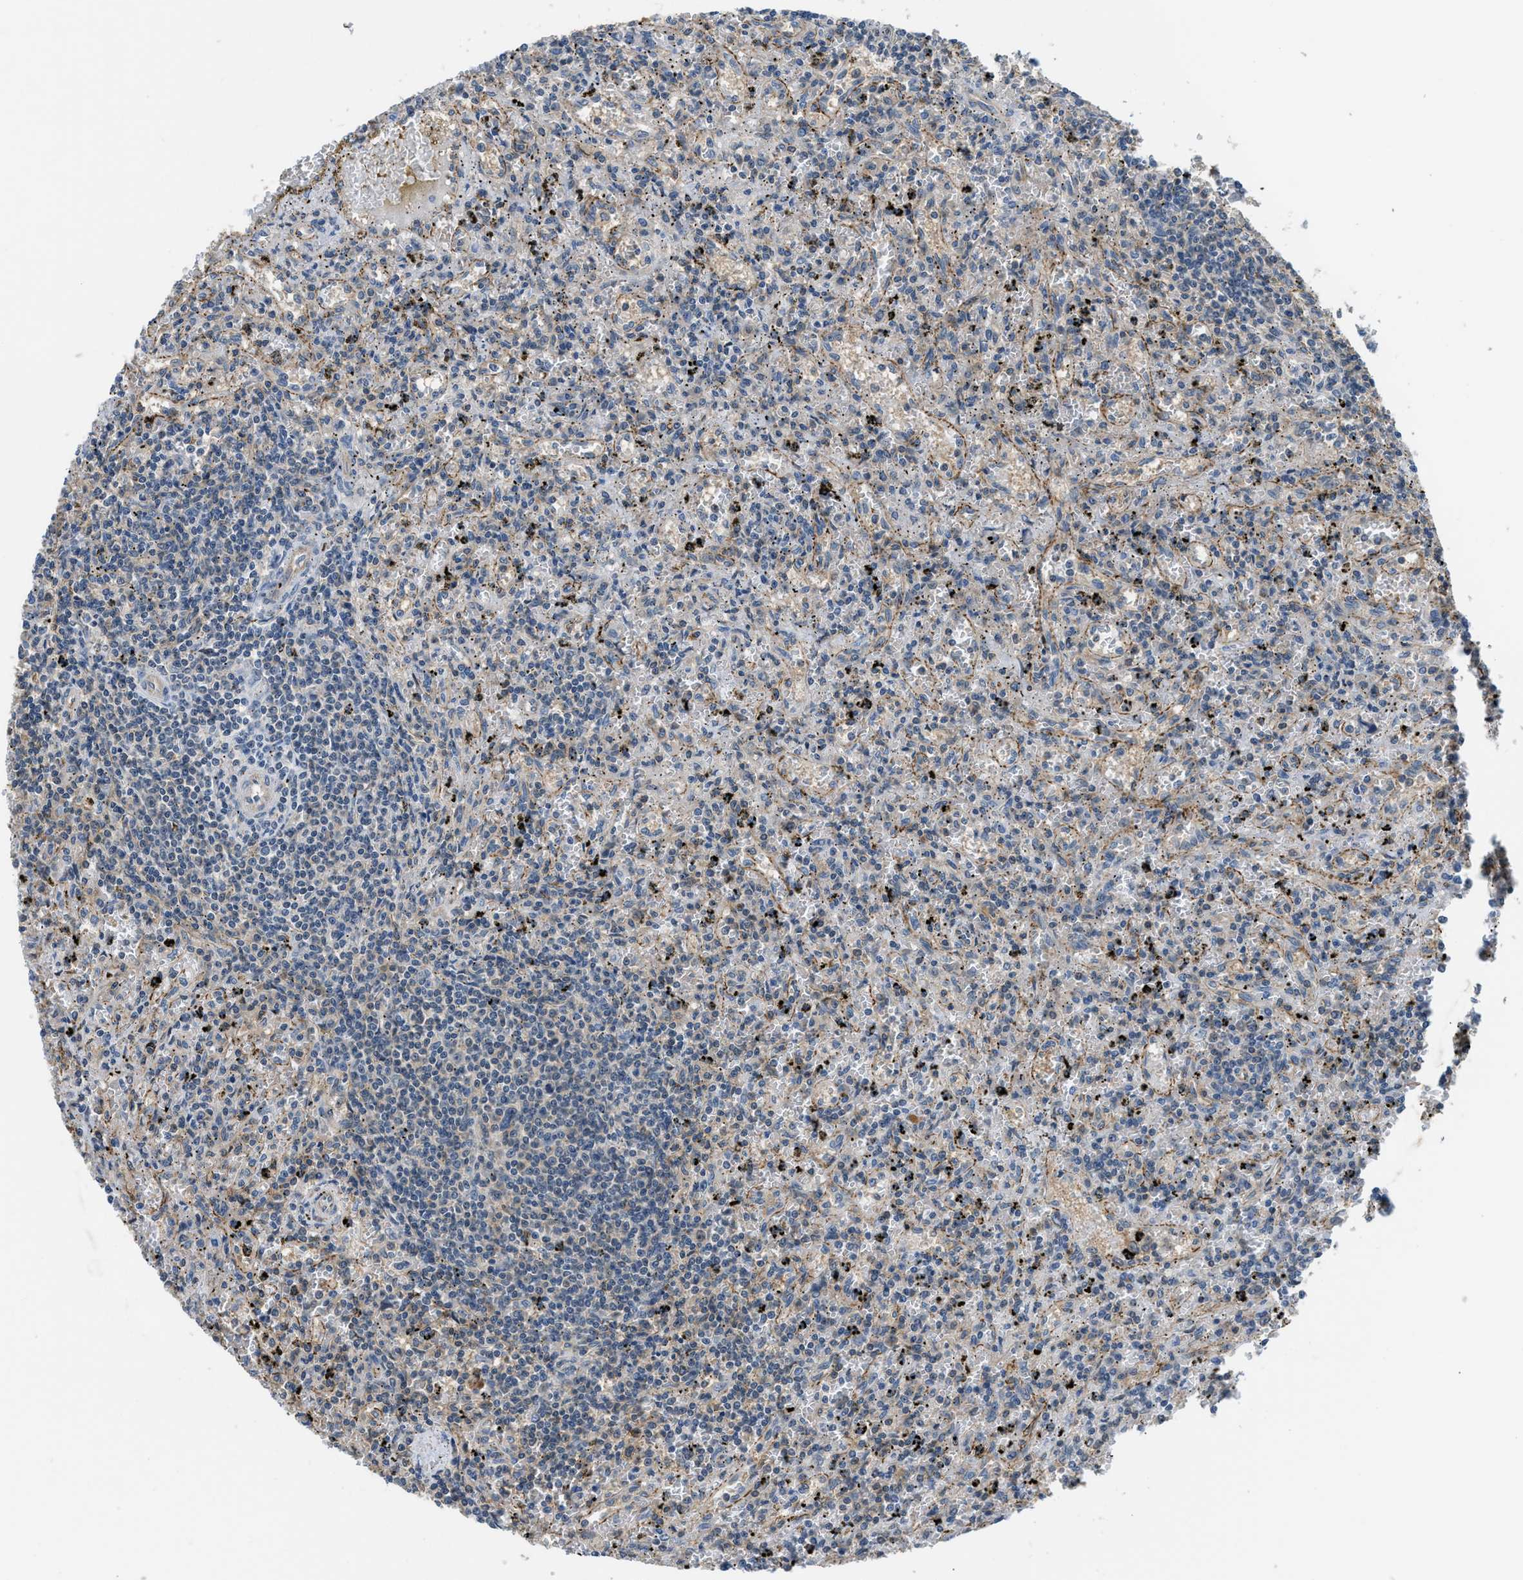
{"staining": {"intensity": "weak", "quantity": "<25%", "location": "cytoplasmic/membranous"}, "tissue": "lymphoma", "cell_type": "Tumor cells", "image_type": "cancer", "snomed": [{"axis": "morphology", "description": "Malignant lymphoma, non-Hodgkin's type, Low grade"}, {"axis": "topography", "description": "Spleen"}], "caption": "An immunohistochemistry (IHC) micrograph of malignant lymphoma, non-Hodgkin's type (low-grade) is shown. There is no staining in tumor cells of malignant lymphoma, non-Hodgkin's type (low-grade). Brightfield microscopy of immunohistochemistry (IHC) stained with DAB (3,3'-diaminobenzidine) (brown) and hematoxylin (blue), captured at high magnification.", "gene": "CBLB", "patient": {"sex": "male", "age": 76}}